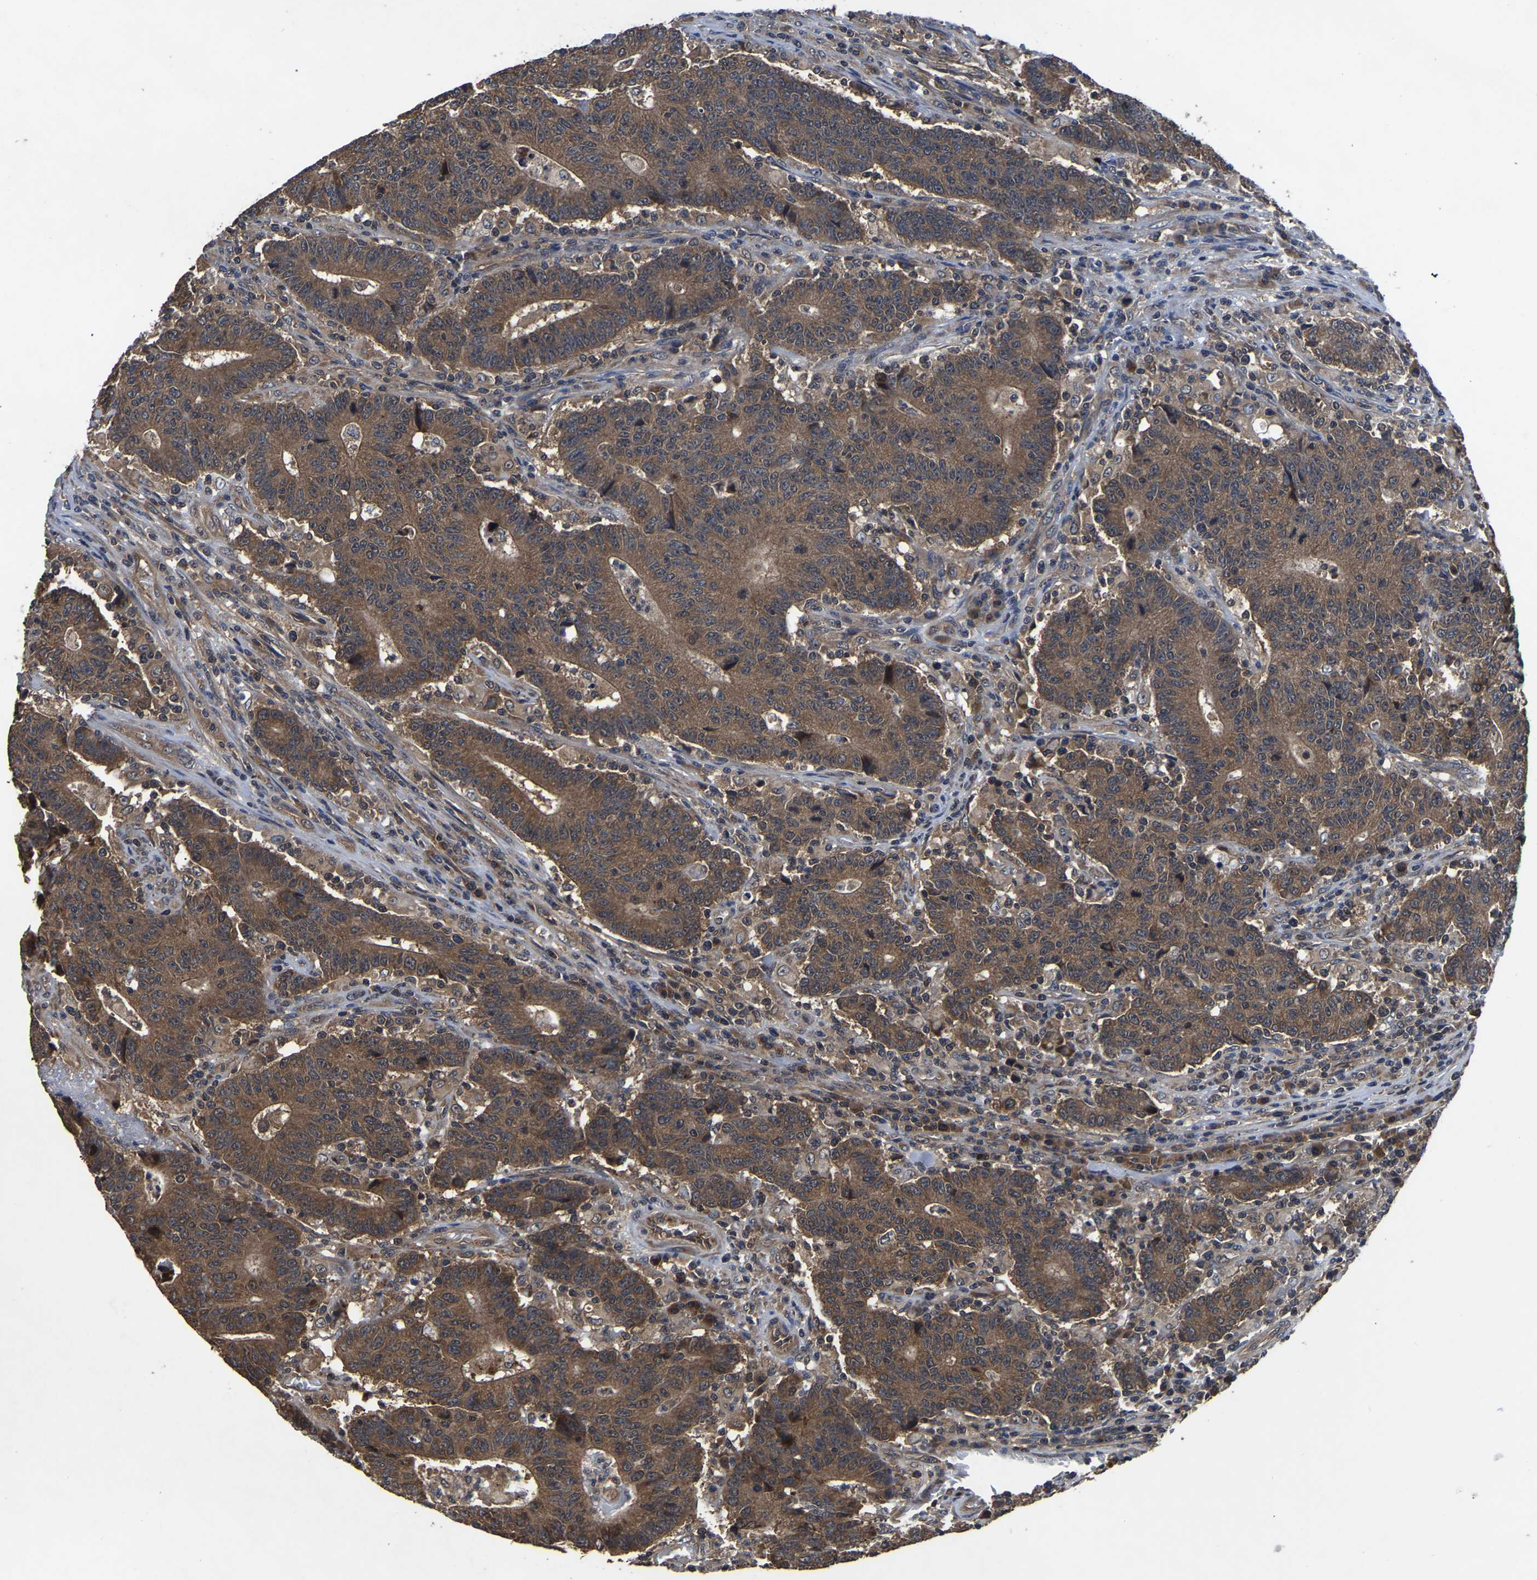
{"staining": {"intensity": "moderate", "quantity": ">75%", "location": "cytoplasmic/membranous"}, "tissue": "colorectal cancer", "cell_type": "Tumor cells", "image_type": "cancer", "snomed": [{"axis": "morphology", "description": "Normal tissue, NOS"}, {"axis": "morphology", "description": "Adenocarcinoma, NOS"}, {"axis": "topography", "description": "Colon"}], "caption": "Human colorectal adenocarcinoma stained with a brown dye demonstrates moderate cytoplasmic/membranous positive expression in approximately >75% of tumor cells.", "gene": "CRYZL1", "patient": {"sex": "female", "age": 75}}